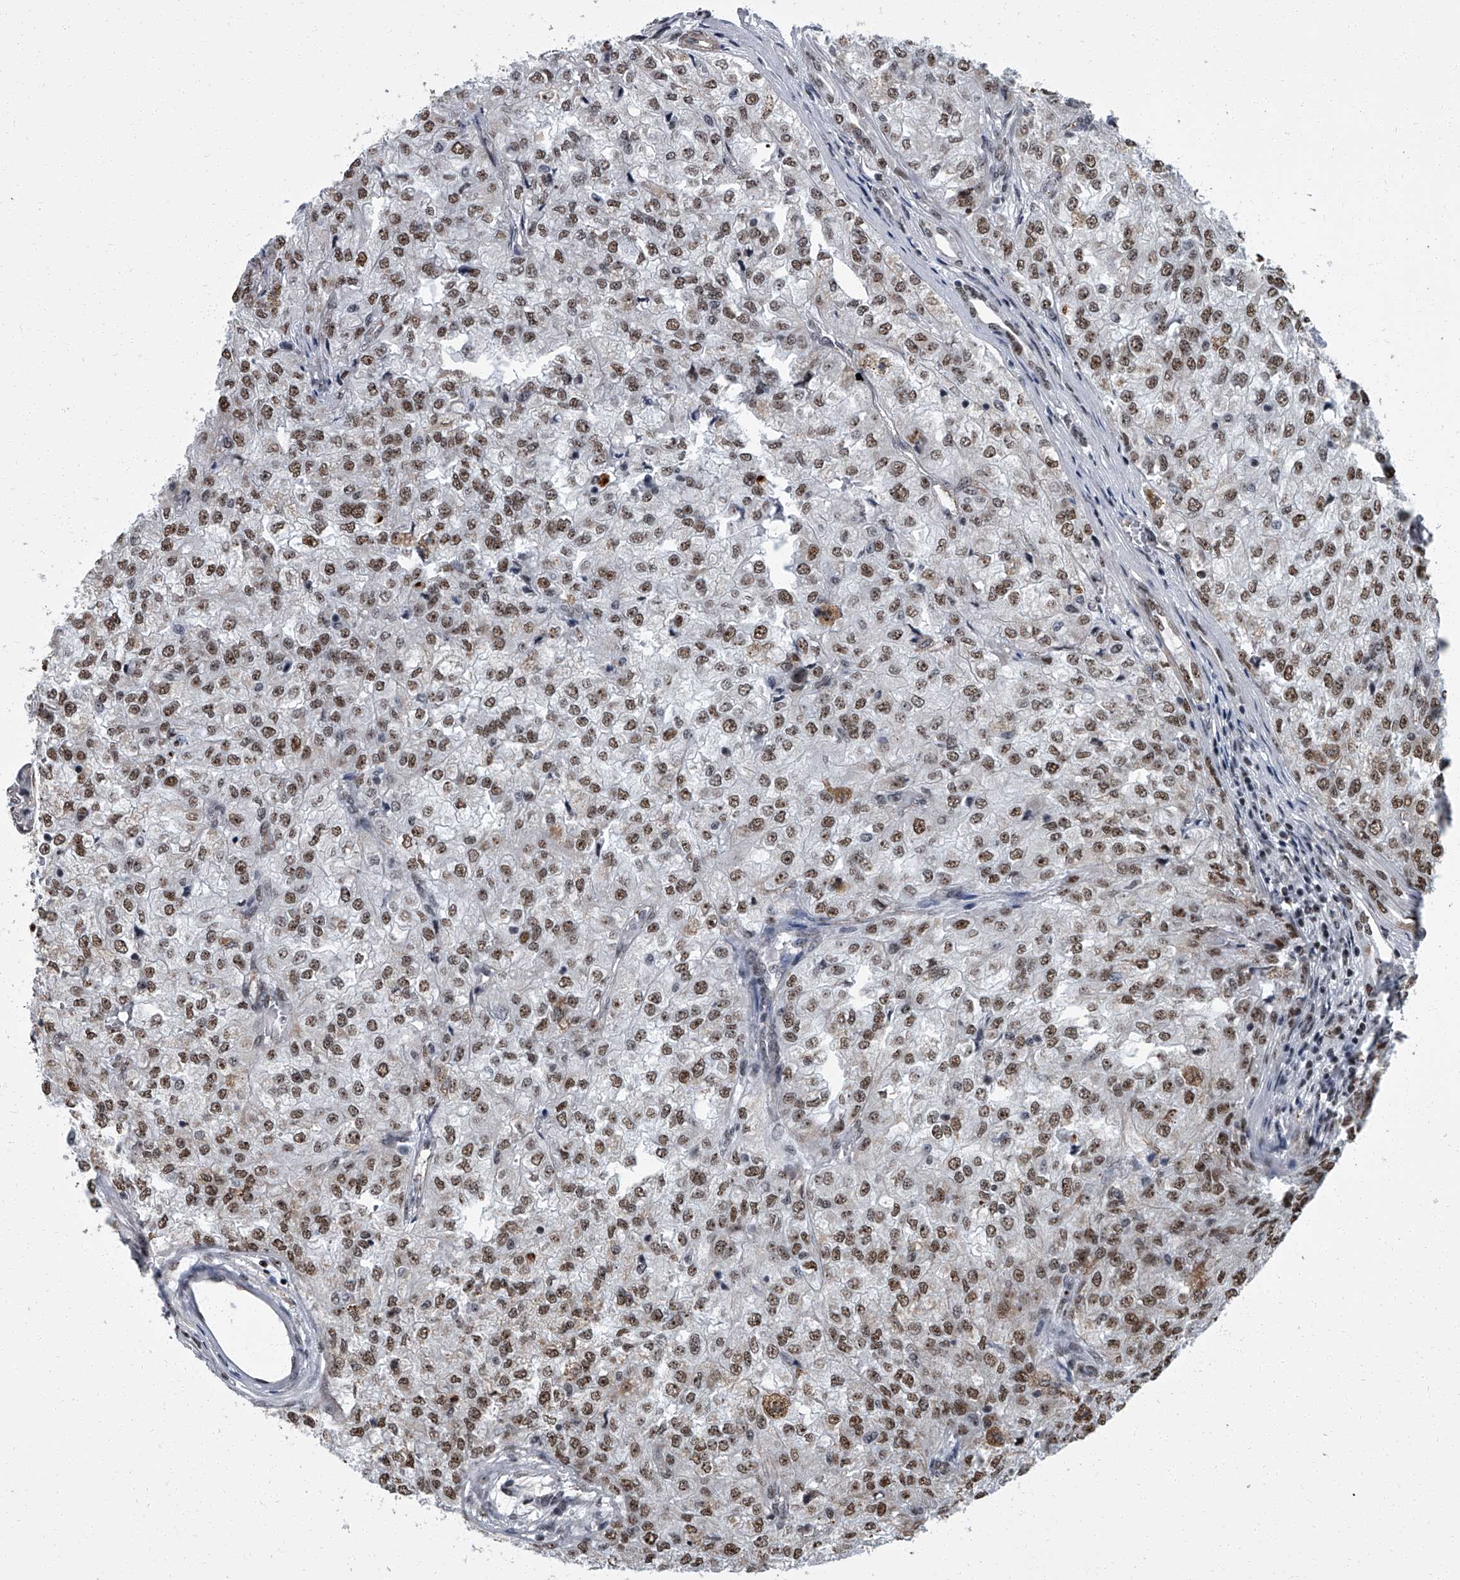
{"staining": {"intensity": "moderate", "quantity": ">75%", "location": "nuclear"}, "tissue": "renal cancer", "cell_type": "Tumor cells", "image_type": "cancer", "snomed": [{"axis": "morphology", "description": "Adenocarcinoma, NOS"}, {"axis": "topography", "description": "Kidney"}], "caption": "Human renal adenocarcinoma stained for a protein (brown) demonstrates moderate nuclear positive positivity in about >75% of tumor cells.", "gene": "ZNF518B", "patient": {"sex": "female", "age": 54}}